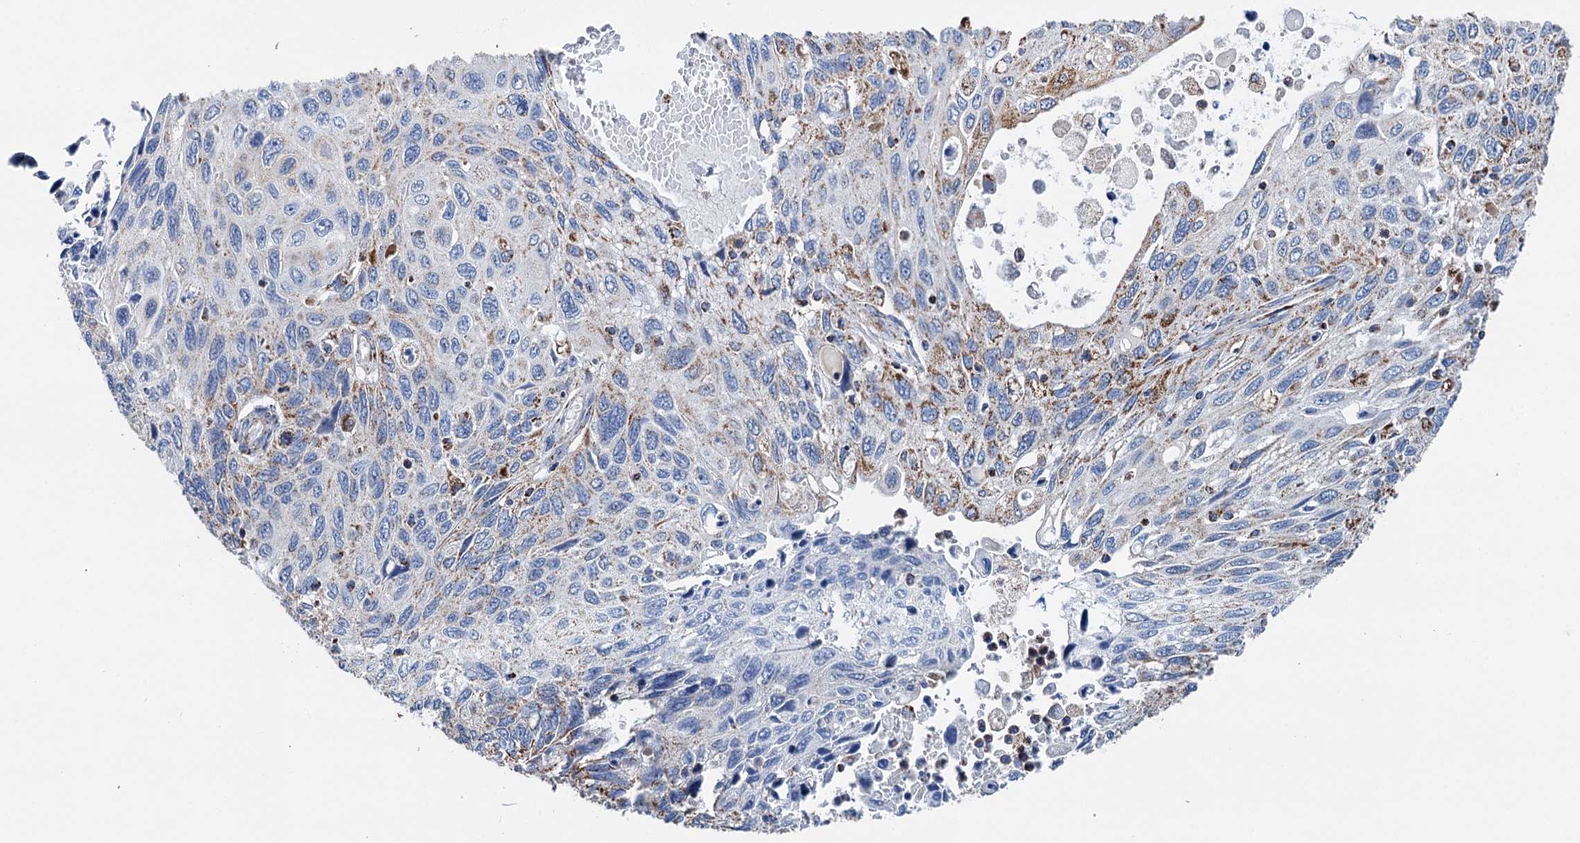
{"staining": {"intensity": "moderate", "quantity": "<25%", "location": "cytoplasmic/membranous"}, "tissue": "cervical cancer", "cell_type": "Tumor cells", "image_type": "cancer", "snomed": [{"axis": "morphology", "description": "Squamous cell carcinoma, NOS"}, {"axis": "topography", "description": "Cervix"}], "caption": "This histopathology image reveals immunohistochemistry staining of human squamous cell carcinoma (cervical), with low moderate cytoplasmic/membranous staining in about <25% of tumor cells.", "gene": "IVD", "patient": {"sex": "female", "age": 70}}